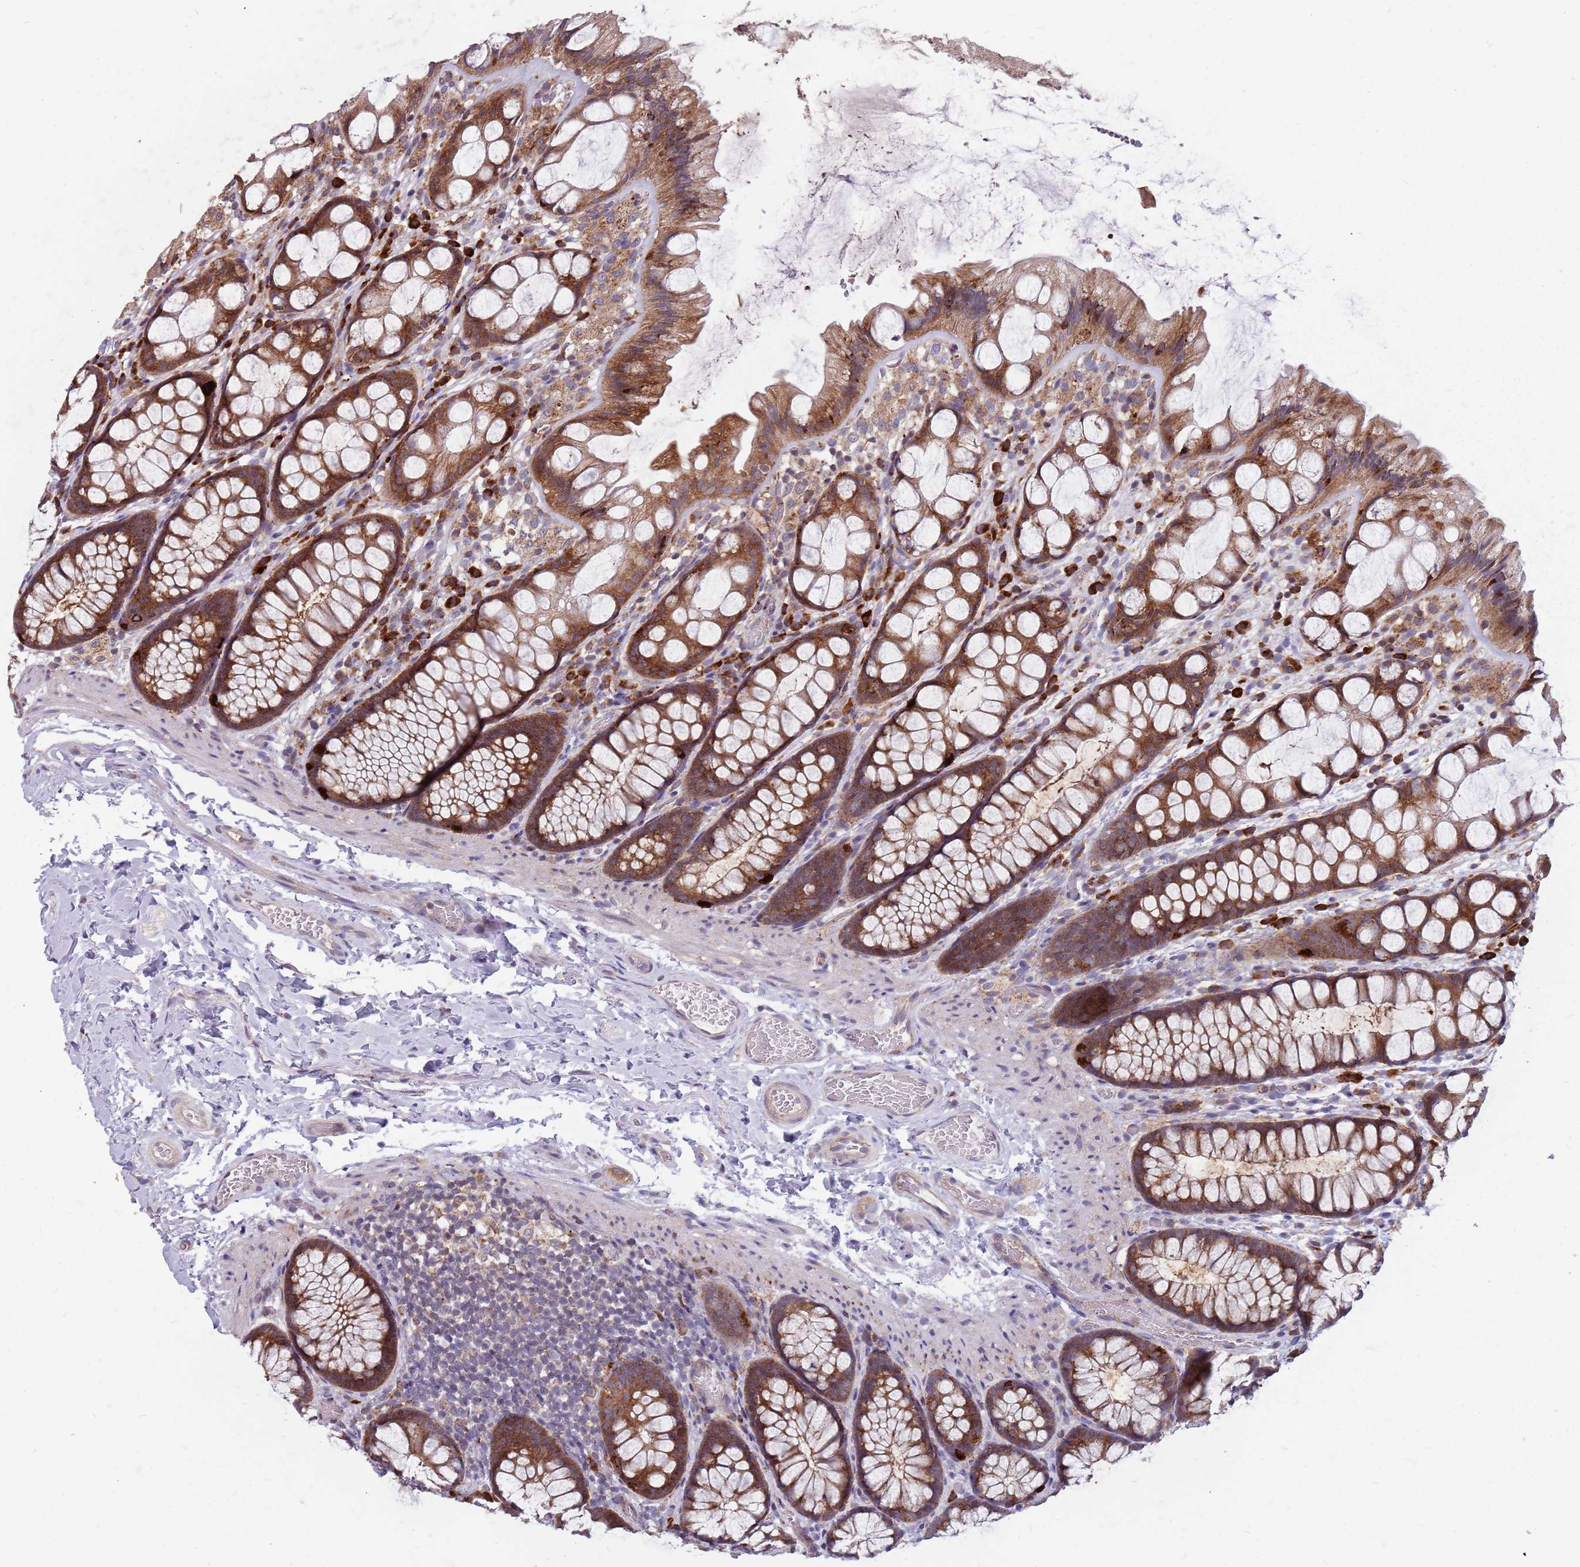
{"staining": {"intensity": "weak", "quantity": "<25%", "location": "cytoplasmic/membranous"}, "tissue": "colon", "cell_type": "Endothelial cells", "image_type": "normal", "snomed": [{"axis": "morphology", "description": "Normal tissue, NOS"}, {"axis": "topography", "description": "Colon"}], "caption": "Immunohistochemistry (IHC) micrograph of unremarkable colon: colon stained with DAB reveals no significant protein expression in endothelial cells. (DAB IHC, high magnification).", "gene": "NME4", "patient": {"sex": "male", "age": 47}}